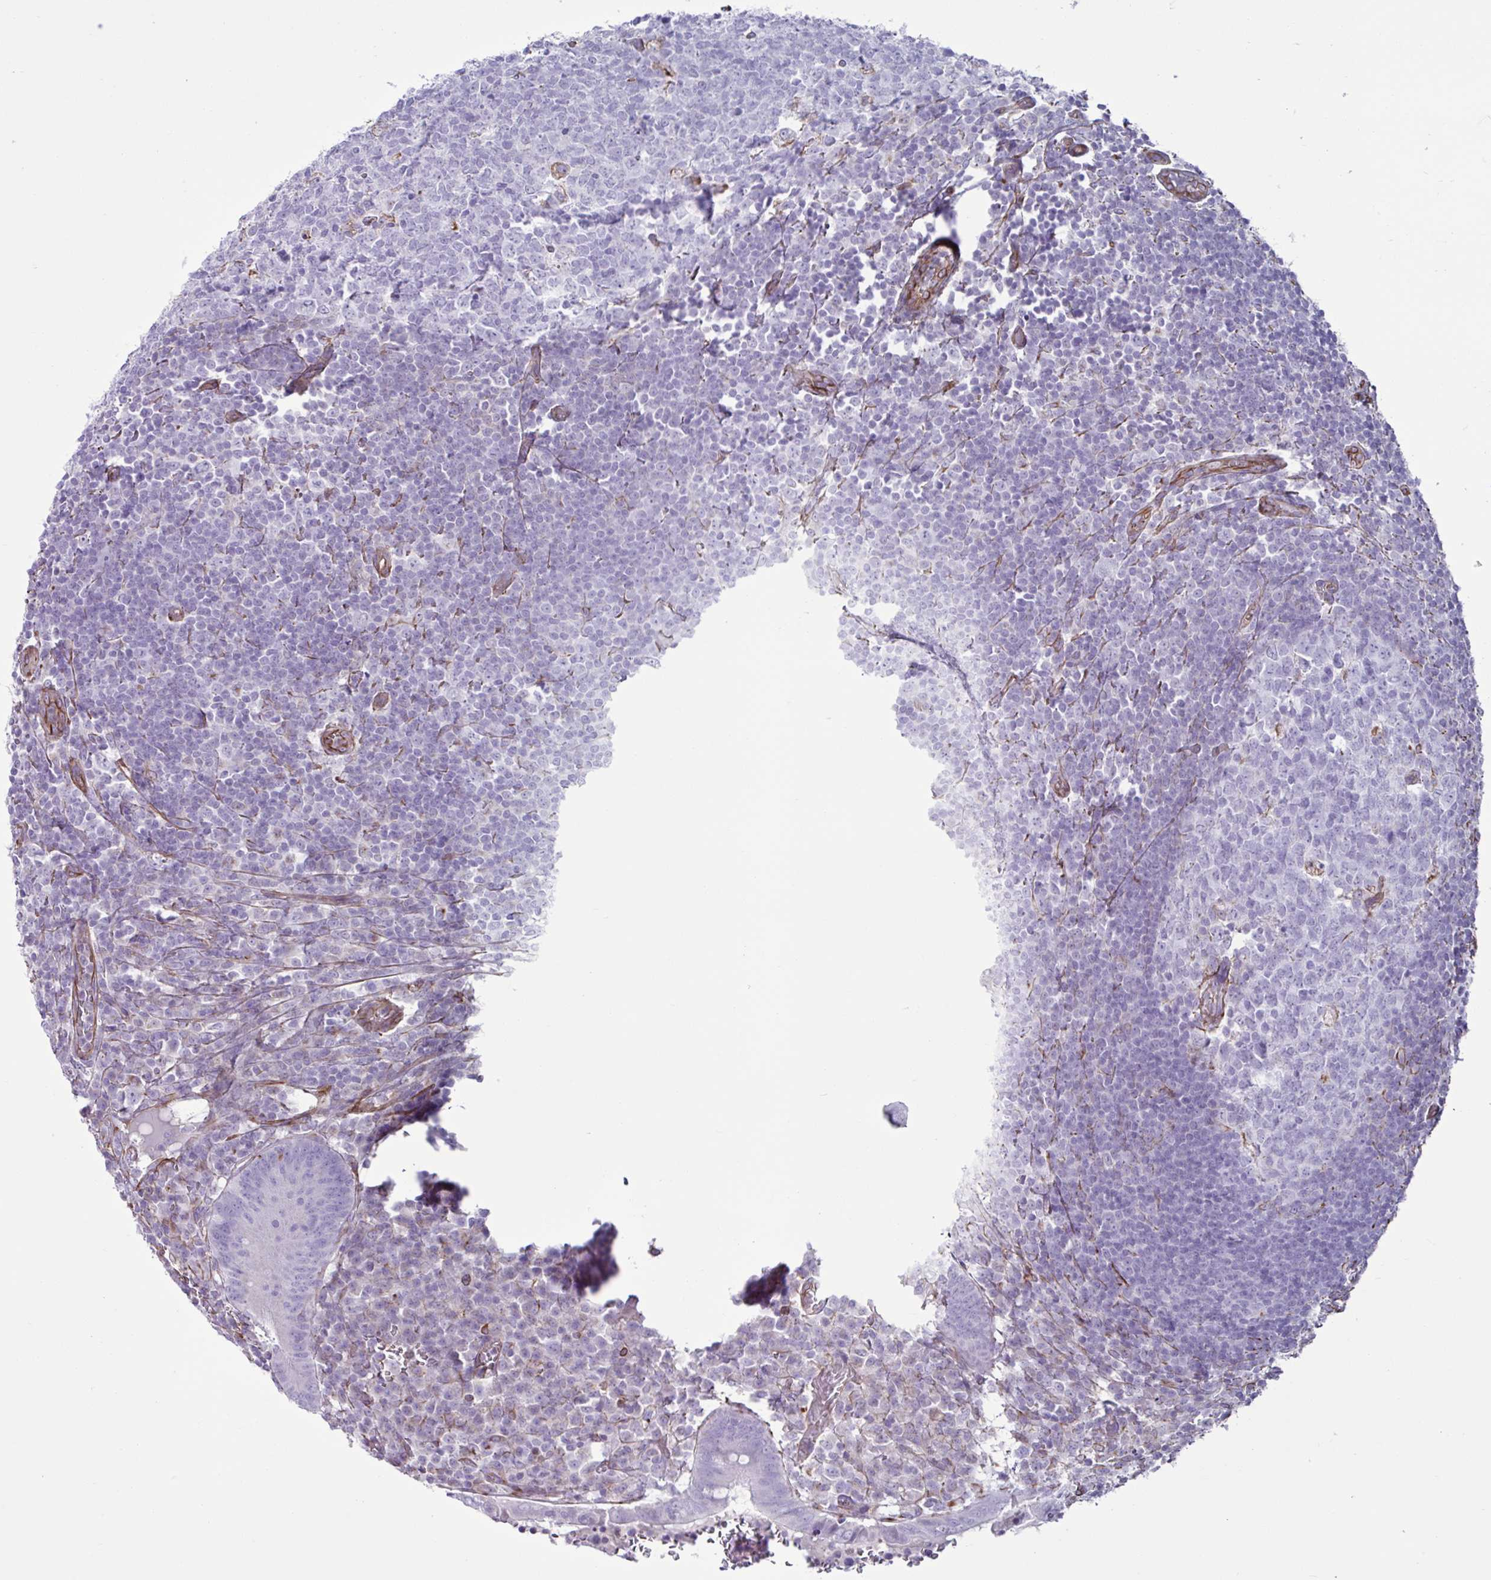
{"staining": {"intensity": "negative", "quantity": "none", "location": "none"}, "tissue": "appendix", "cell_type": "Glandular cells", "image_type": "normal", "snomed": [{"axis": "morphology", "description": "Normal tissue, NOS"}, {"axis": "topography", "description": "Appendix"}], "caption": "Photomicrograph shows no protein expression in glandular cells of benign appendix. Brightfield microscopy of IHC stained with DAB (3,3'-diaminobenzidine) (brown) and hematoxylin (blue), captured at high magnification.", "gene": "TMEM86B", "patient": {"sex": "male", "age": 18}}